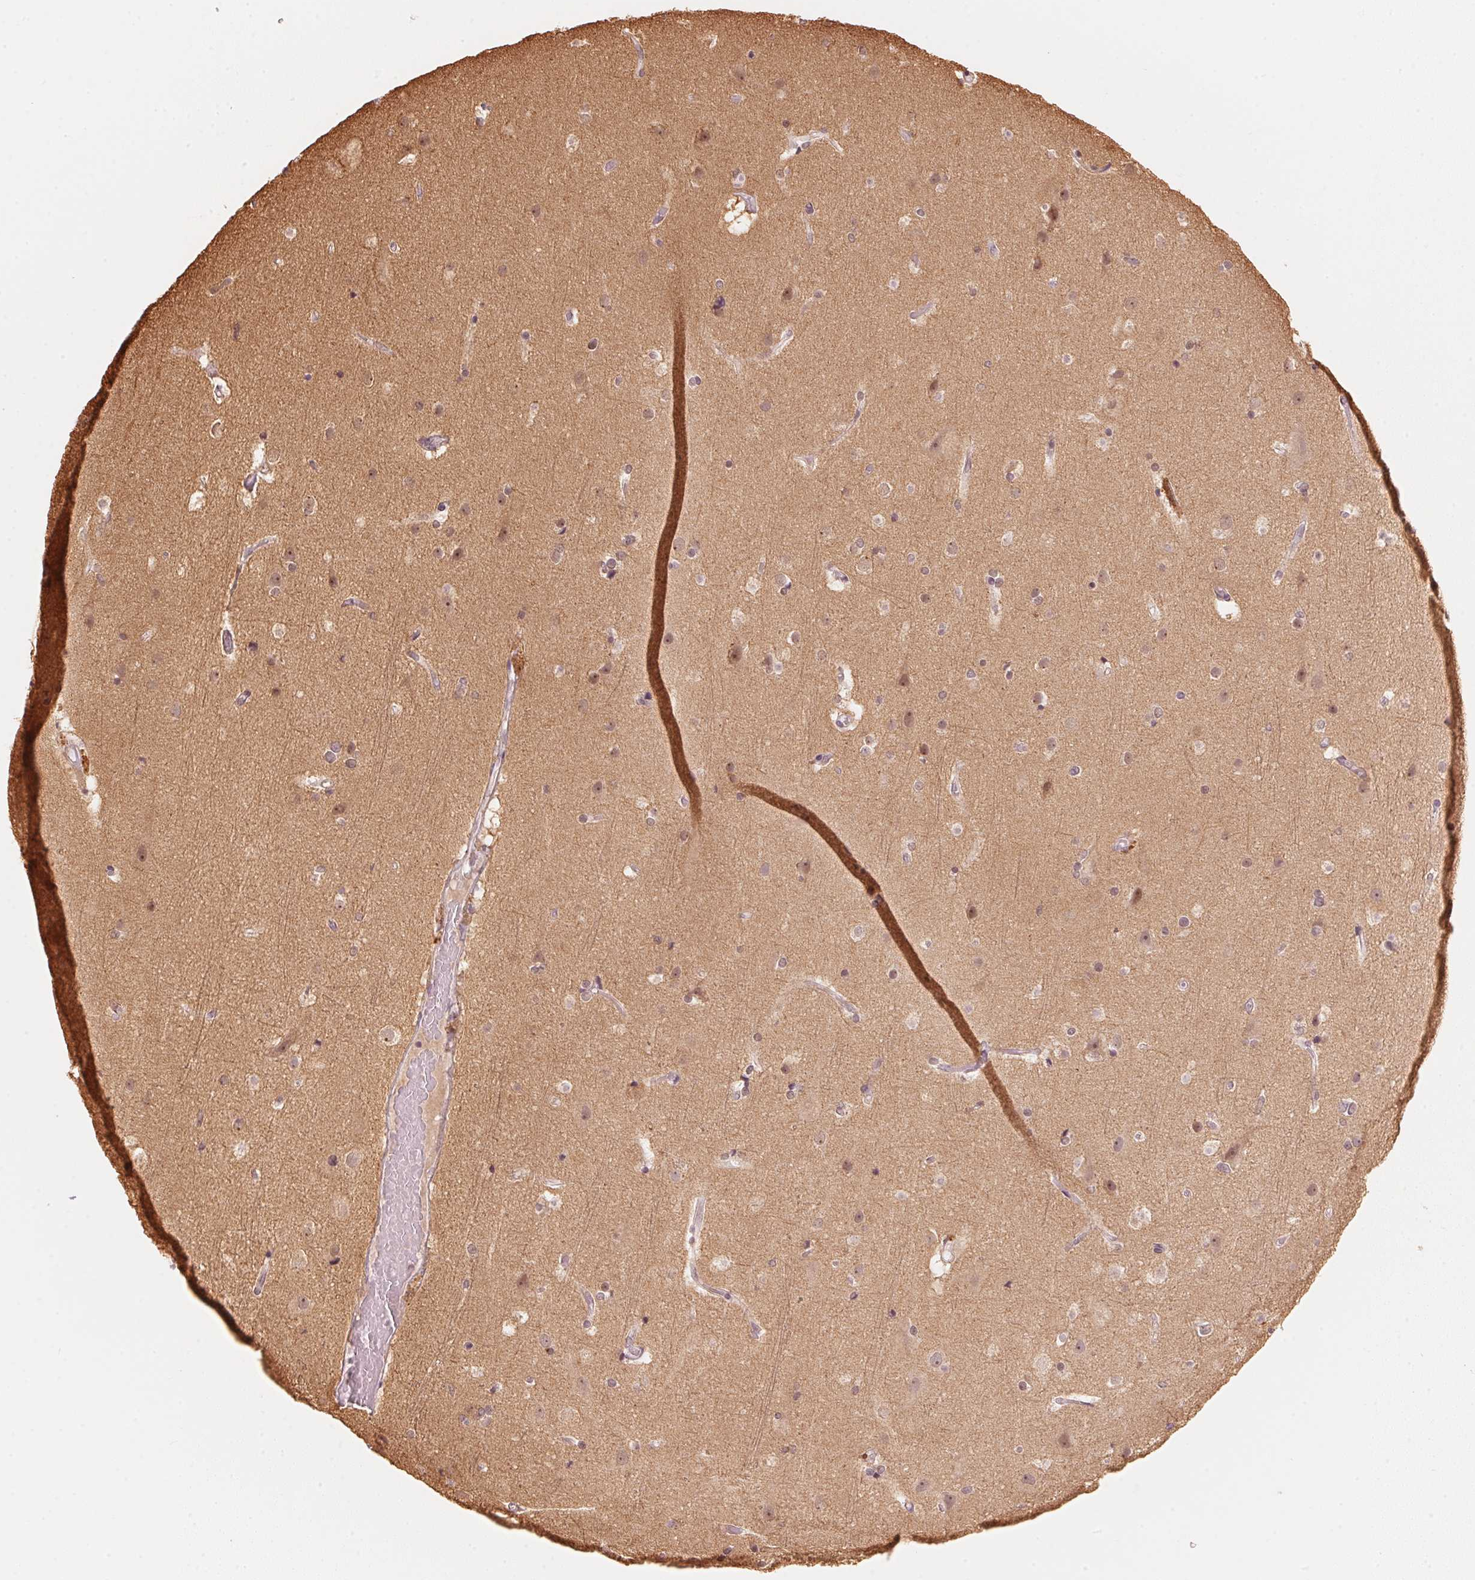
{"staining": {"intensity": "negative", "quantity": "none", "location": "none"}, "tissue": "cerebral cortex", "cell_type": "Endothelial cells", "image_type": "normal", "snomed": [{"axis": "morphology", "description": "Normal tissue, NOS"}, {"axis": "topography", "description": "Cerebral cortex"}], "caption": "This is an immunohistochemistry (IHC) histopathology image of unremarkable human cerebral cortex. There is no staining in endothelial cells.", "gene": "PRKN", "patient": {"sex": "female", "age": 52}}